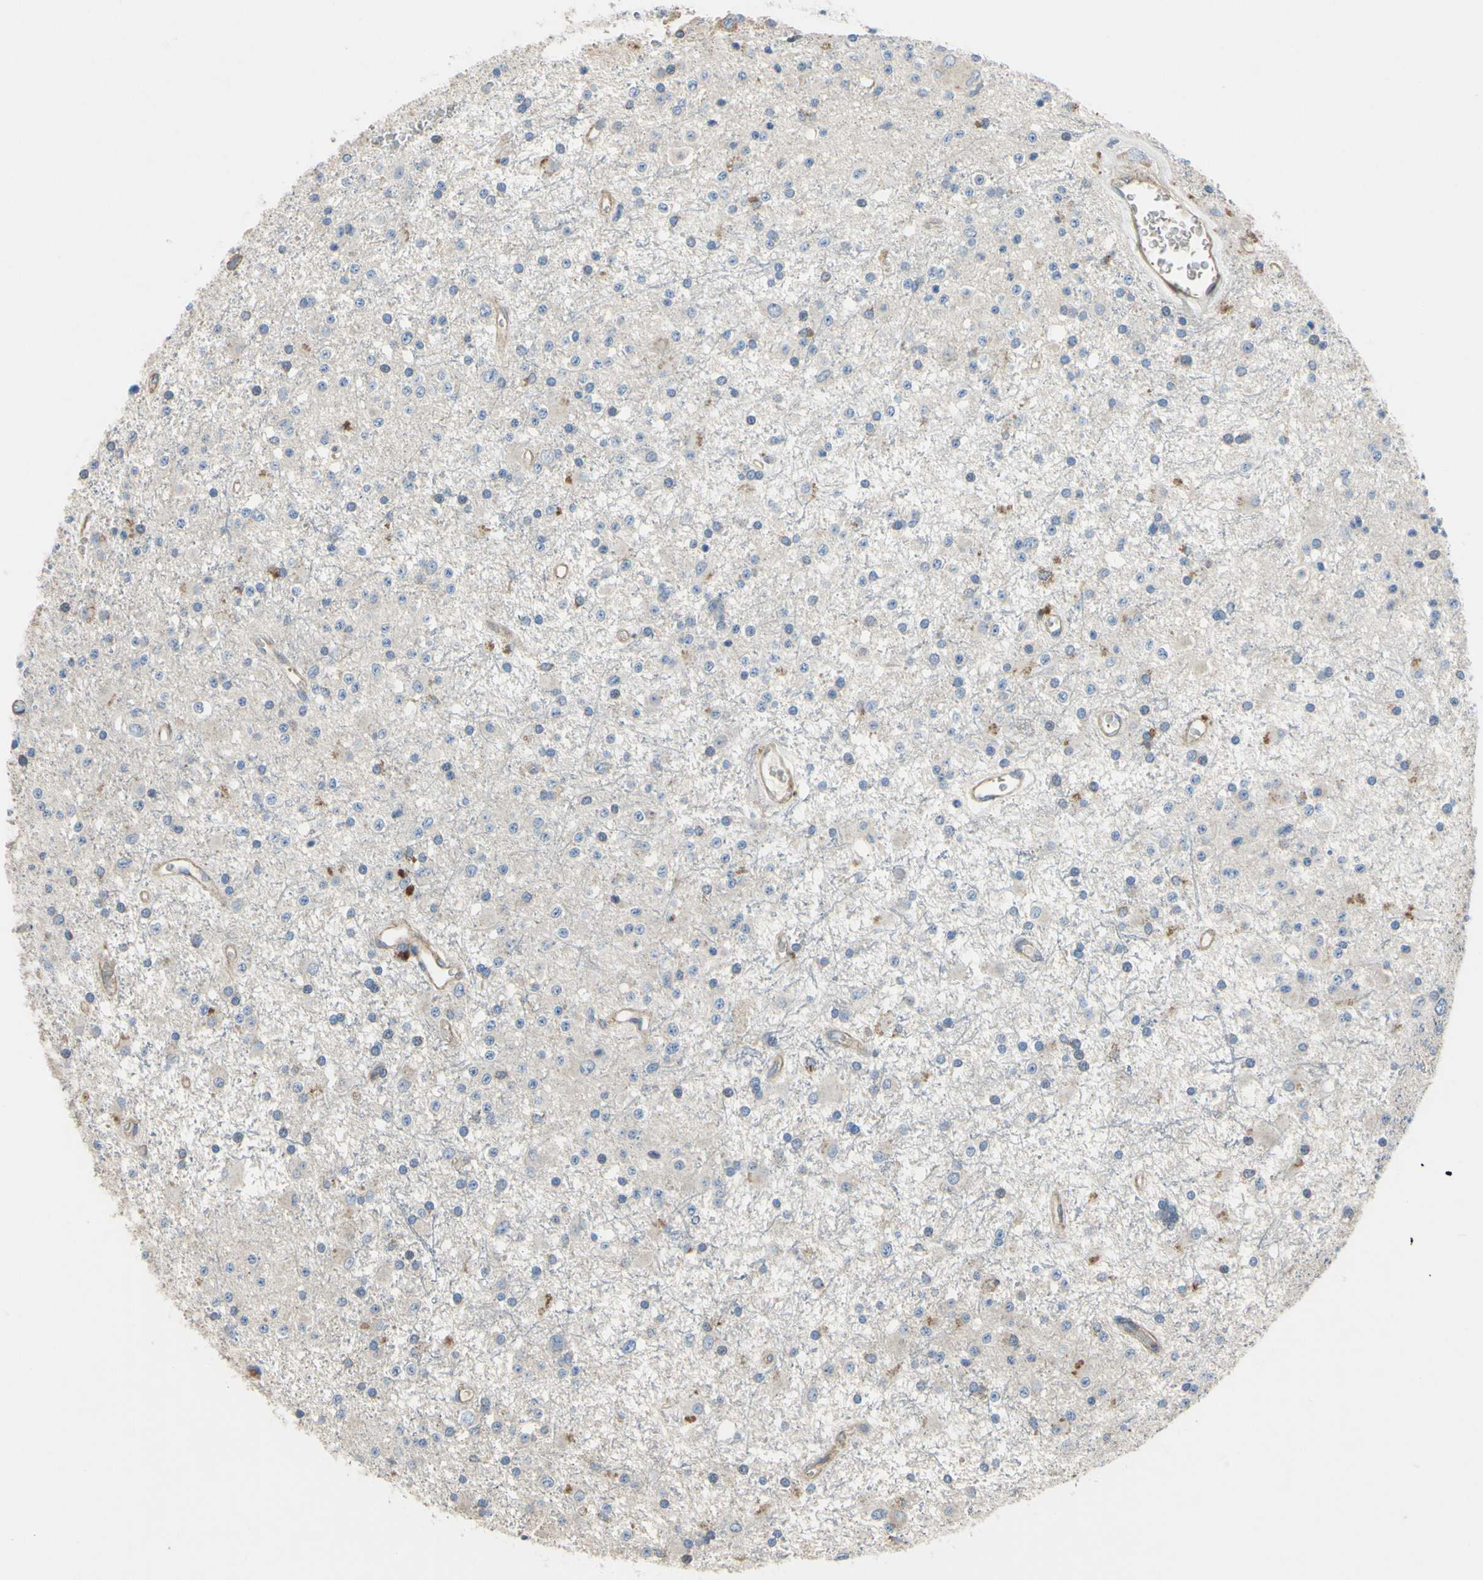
{"staining": {"intensity": "negative", "quantity": "none", "location": "none"}, "tissue": "glioma", "cell_type": "Tumor cells", "image_type": "cancer", "snomed": [{"axis": "morphology", "description": "Glioma, malignant, Low grade"}, {"axis": "topography", "description": "Brain"}], "caption": "DAB immunohistochemical staining of human malignant low-grade glioma exhibits no significant staining in tumor cells.", "gene": "BECN1", "patient": {"sex": "male", "age": 58}}